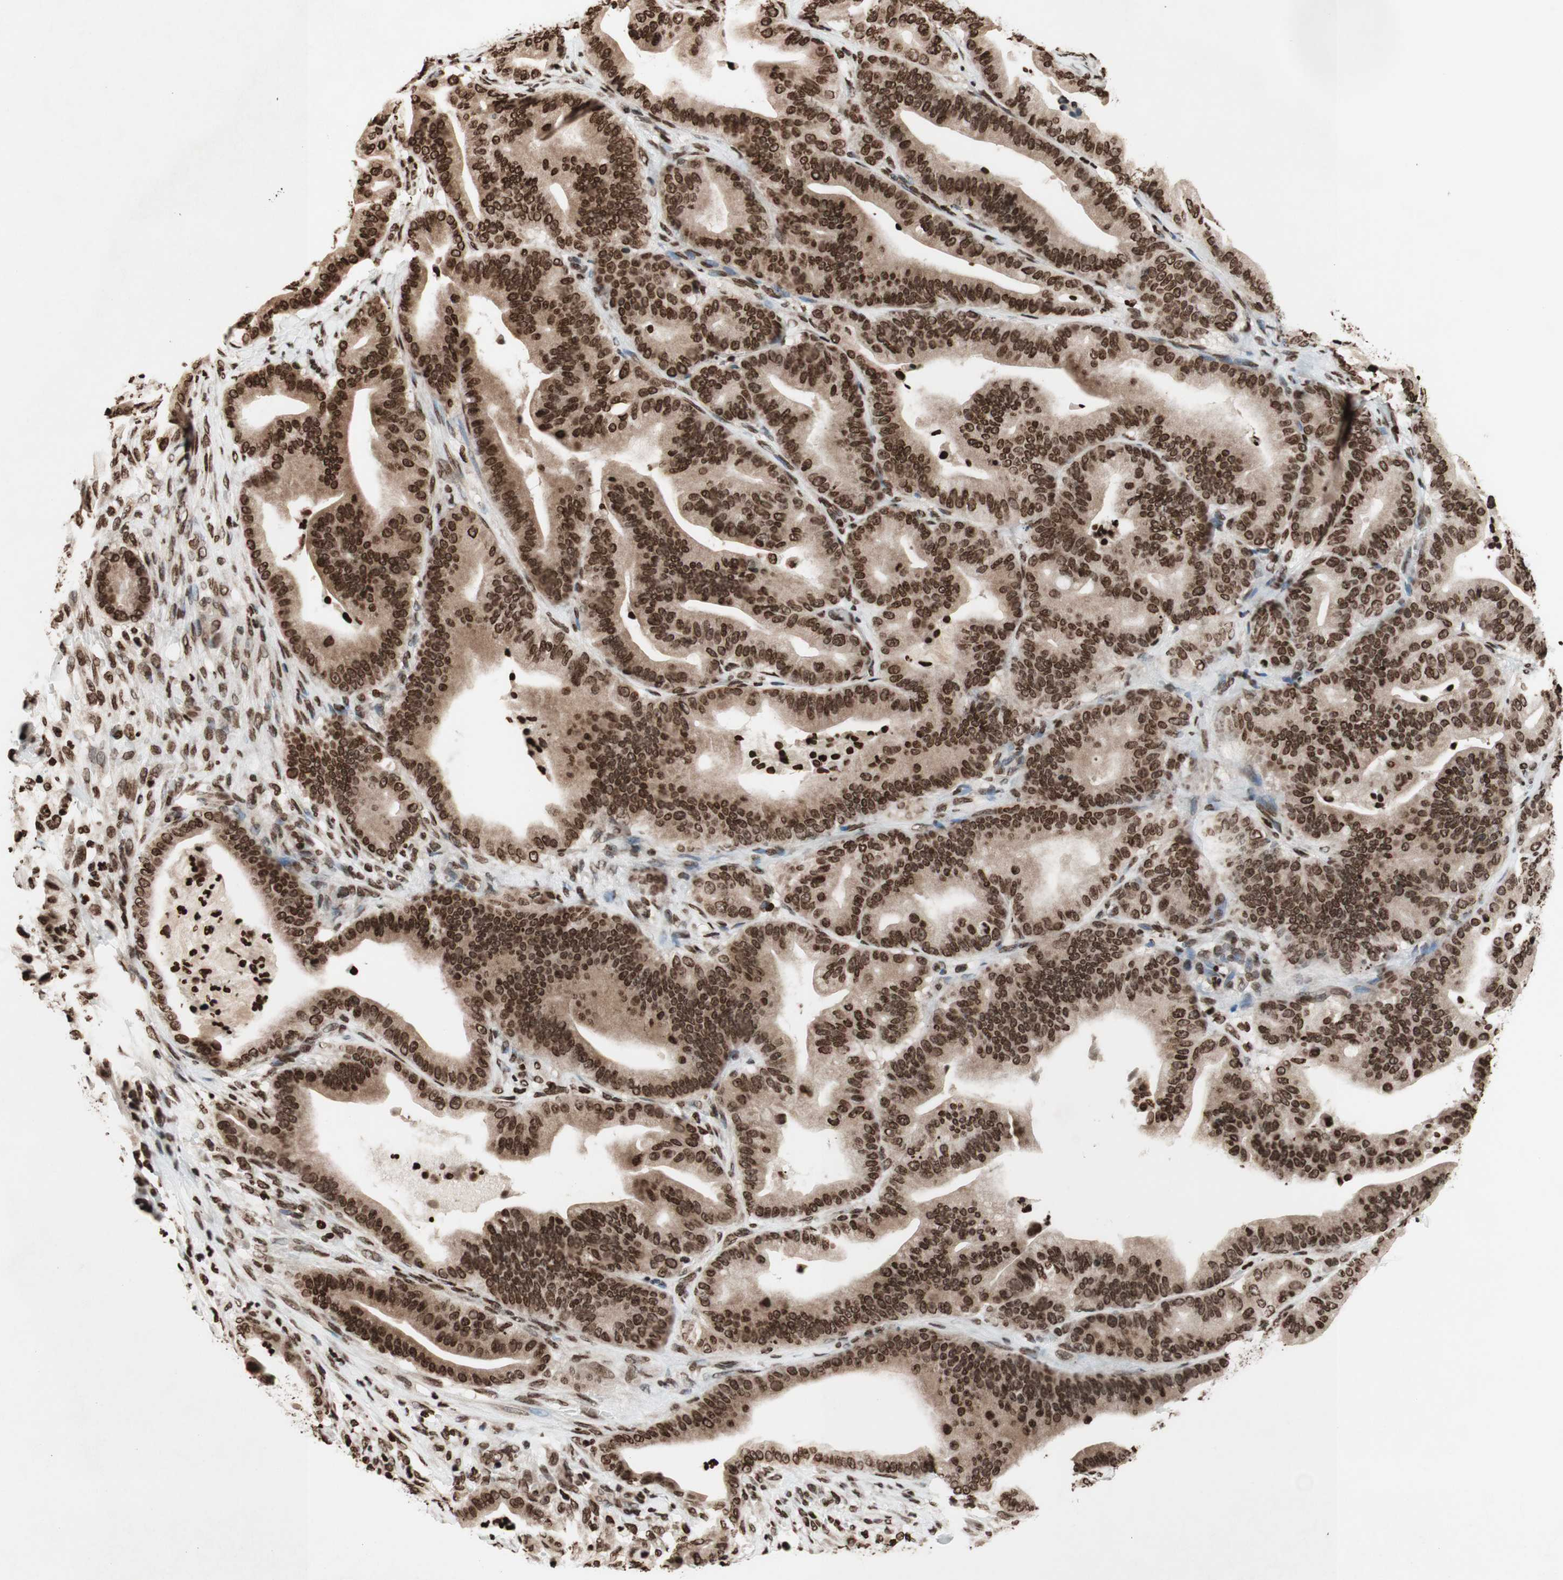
{"staining": {"intensity": "strong", "quantity": ">75%", "location": "nuclear"}, "tissue": "pancreatic cancer", "cell_type": "Tumor cells", "image_type": "cancer", "snomed": [{"axis": "morphology", "description": "Adenocarcinoma, NOS"}, {"axis": "topography", "description": "Pancreas"}], "caption": "Protein analysis of pancreatic cancer (adenocarcinoma) tissue shows strong nuclear positivity in about >75% of tumor cells.", "gene": "NCOA3", "patient": {"sex": "male", "age": 63}}